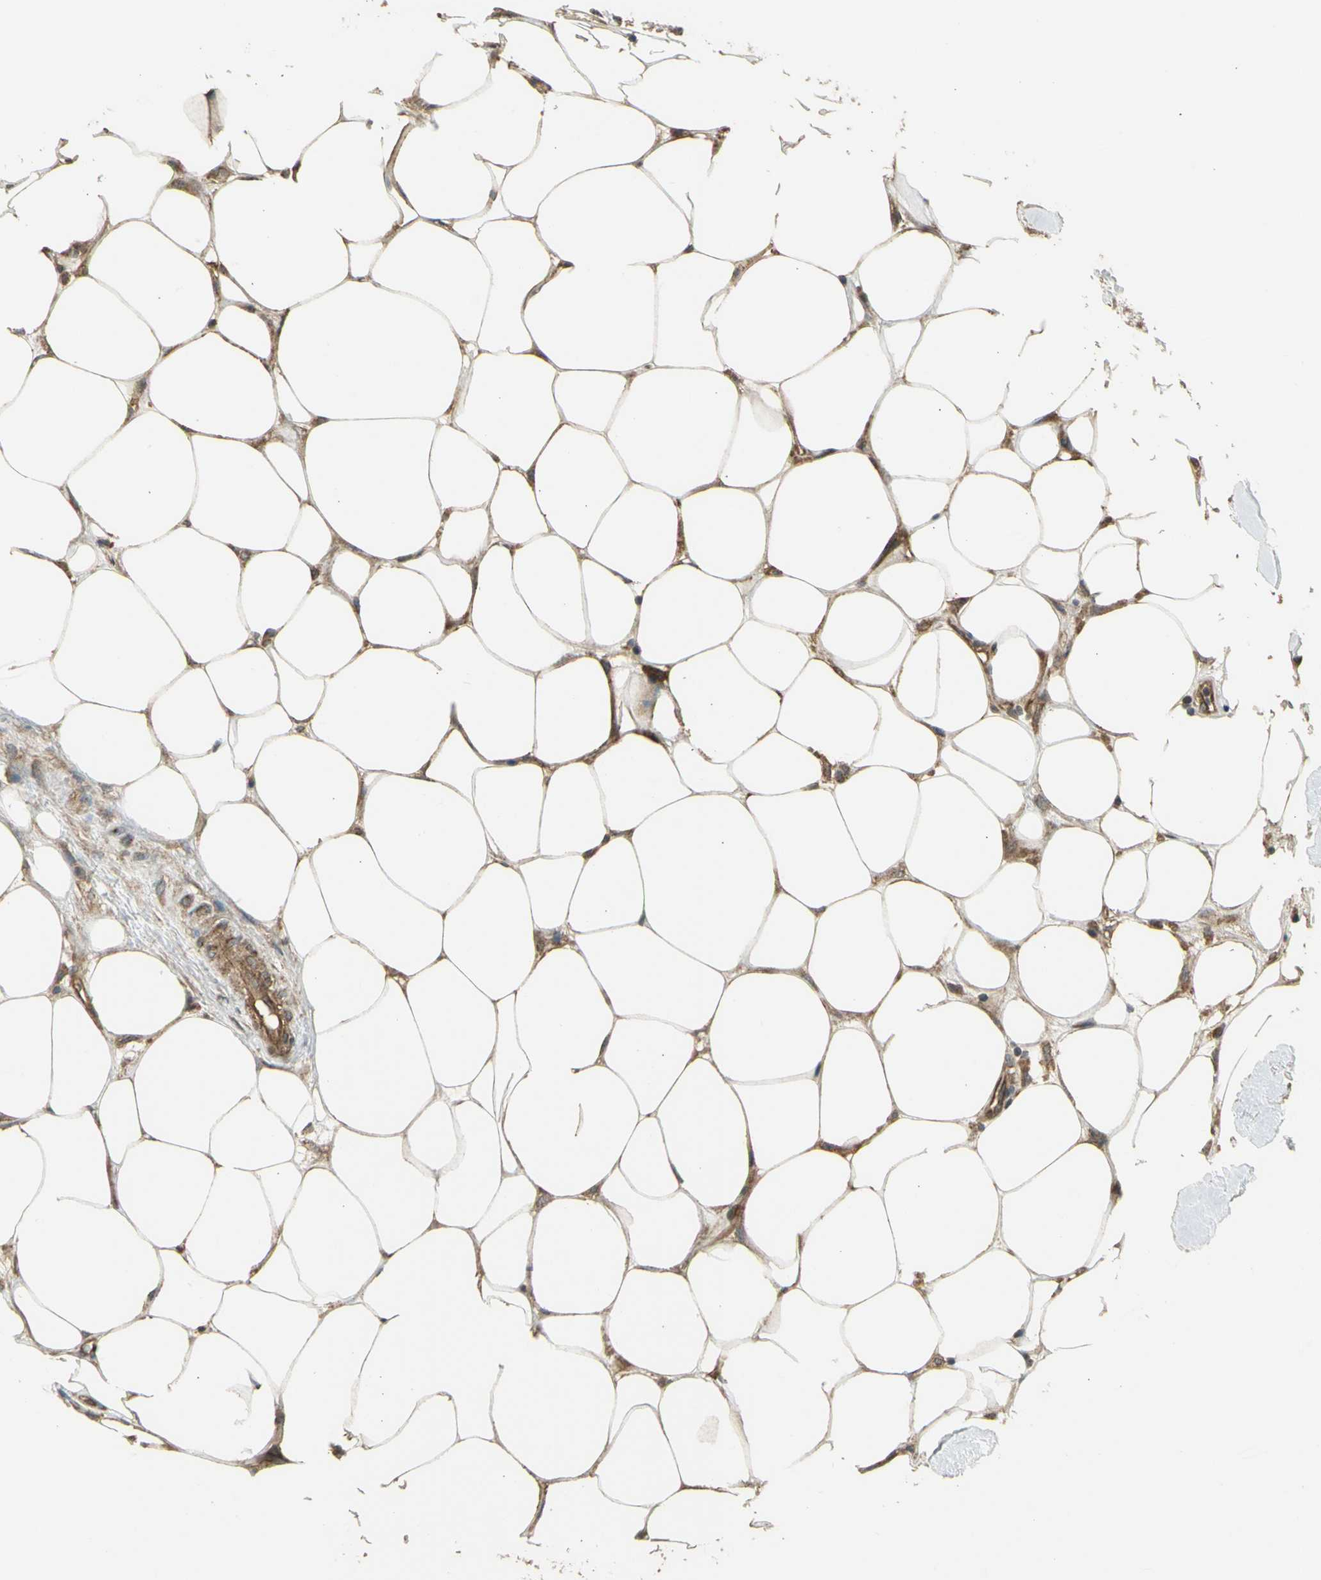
{"staining": {"intensity": "moderate", "quantity": ">75%", "location": "cytoplasmic/membranous"}, "tissue": "breast cancer", "cell_type": "Tumor cells", "image_type": "cancer", "snomed": [{"axis": "morphology", "description": "Duct carcinoma"}, {"axis": "topography", "description": "Breast"}], "caption": "This photomicrograph reveals breast cancer stained with immunohistochemistry to label a protein in brown. The cytoplasmic/membranous of tumor cells show moderate positivity for the protein. Nuclei are counter-stained blue.", "gene": "EFNB2", "patient": {"sex": "female", "age": 37}}